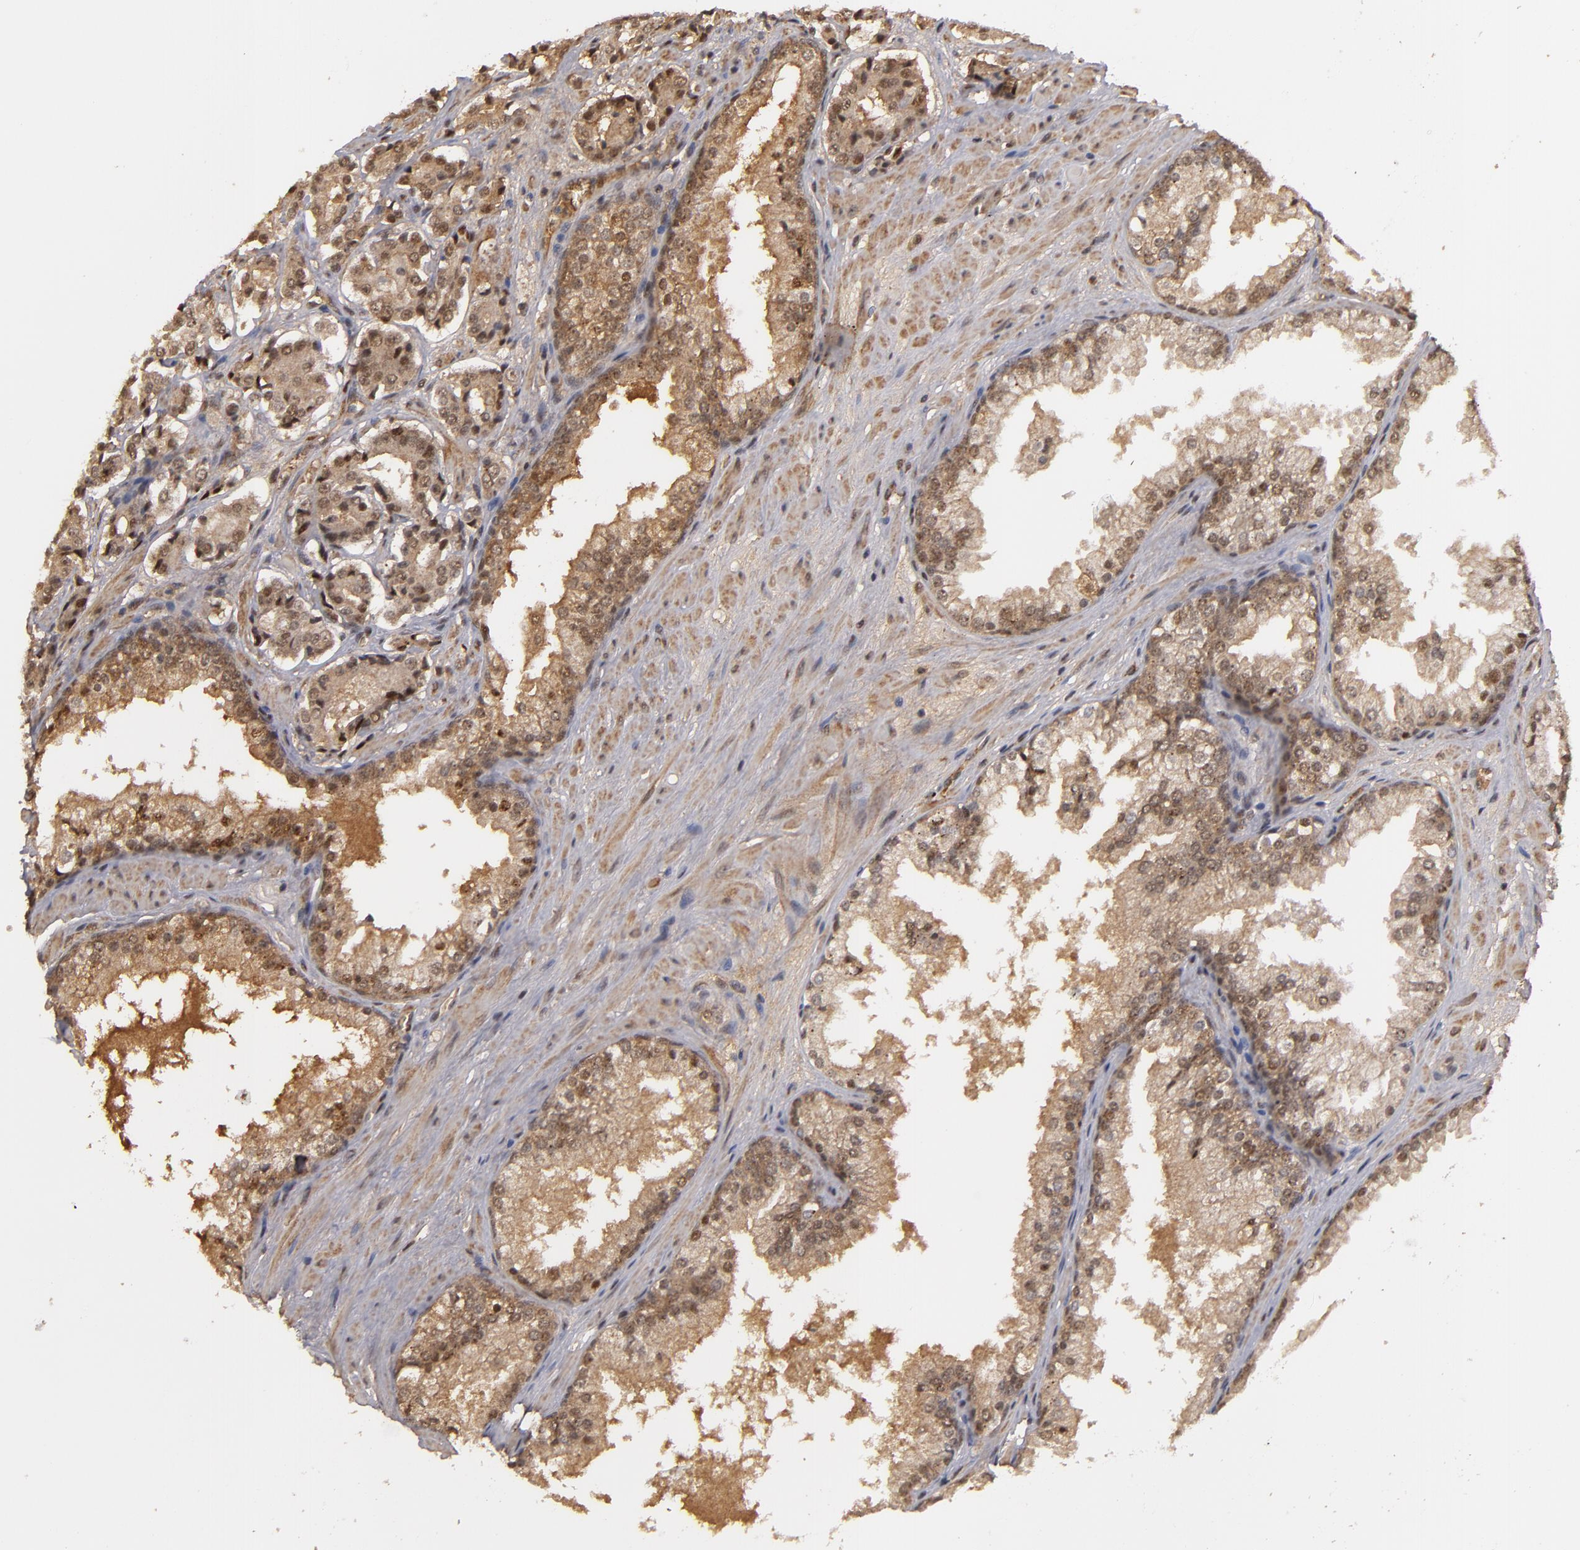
{"staining": {"intensity": "moderate", "quantity": ">75%", "location": "nuclear"}, "tissue": "prostate cancer", "cell_type": "Tumor cells", "image_type": "cancer", "snomed": [{"axis": "morphology", "description": "Adenocarcinoma, Medium grade"}, {"axis": "topography", "description": "Prostate"}], "caption": "Moderate nuclear staining for a protein is seen in about >75% of tumor cells of prostate cancer using immunohistochemistry (IHC).", "gene": "ZNF234", "patient": {"sex": "male", "age": 60}}